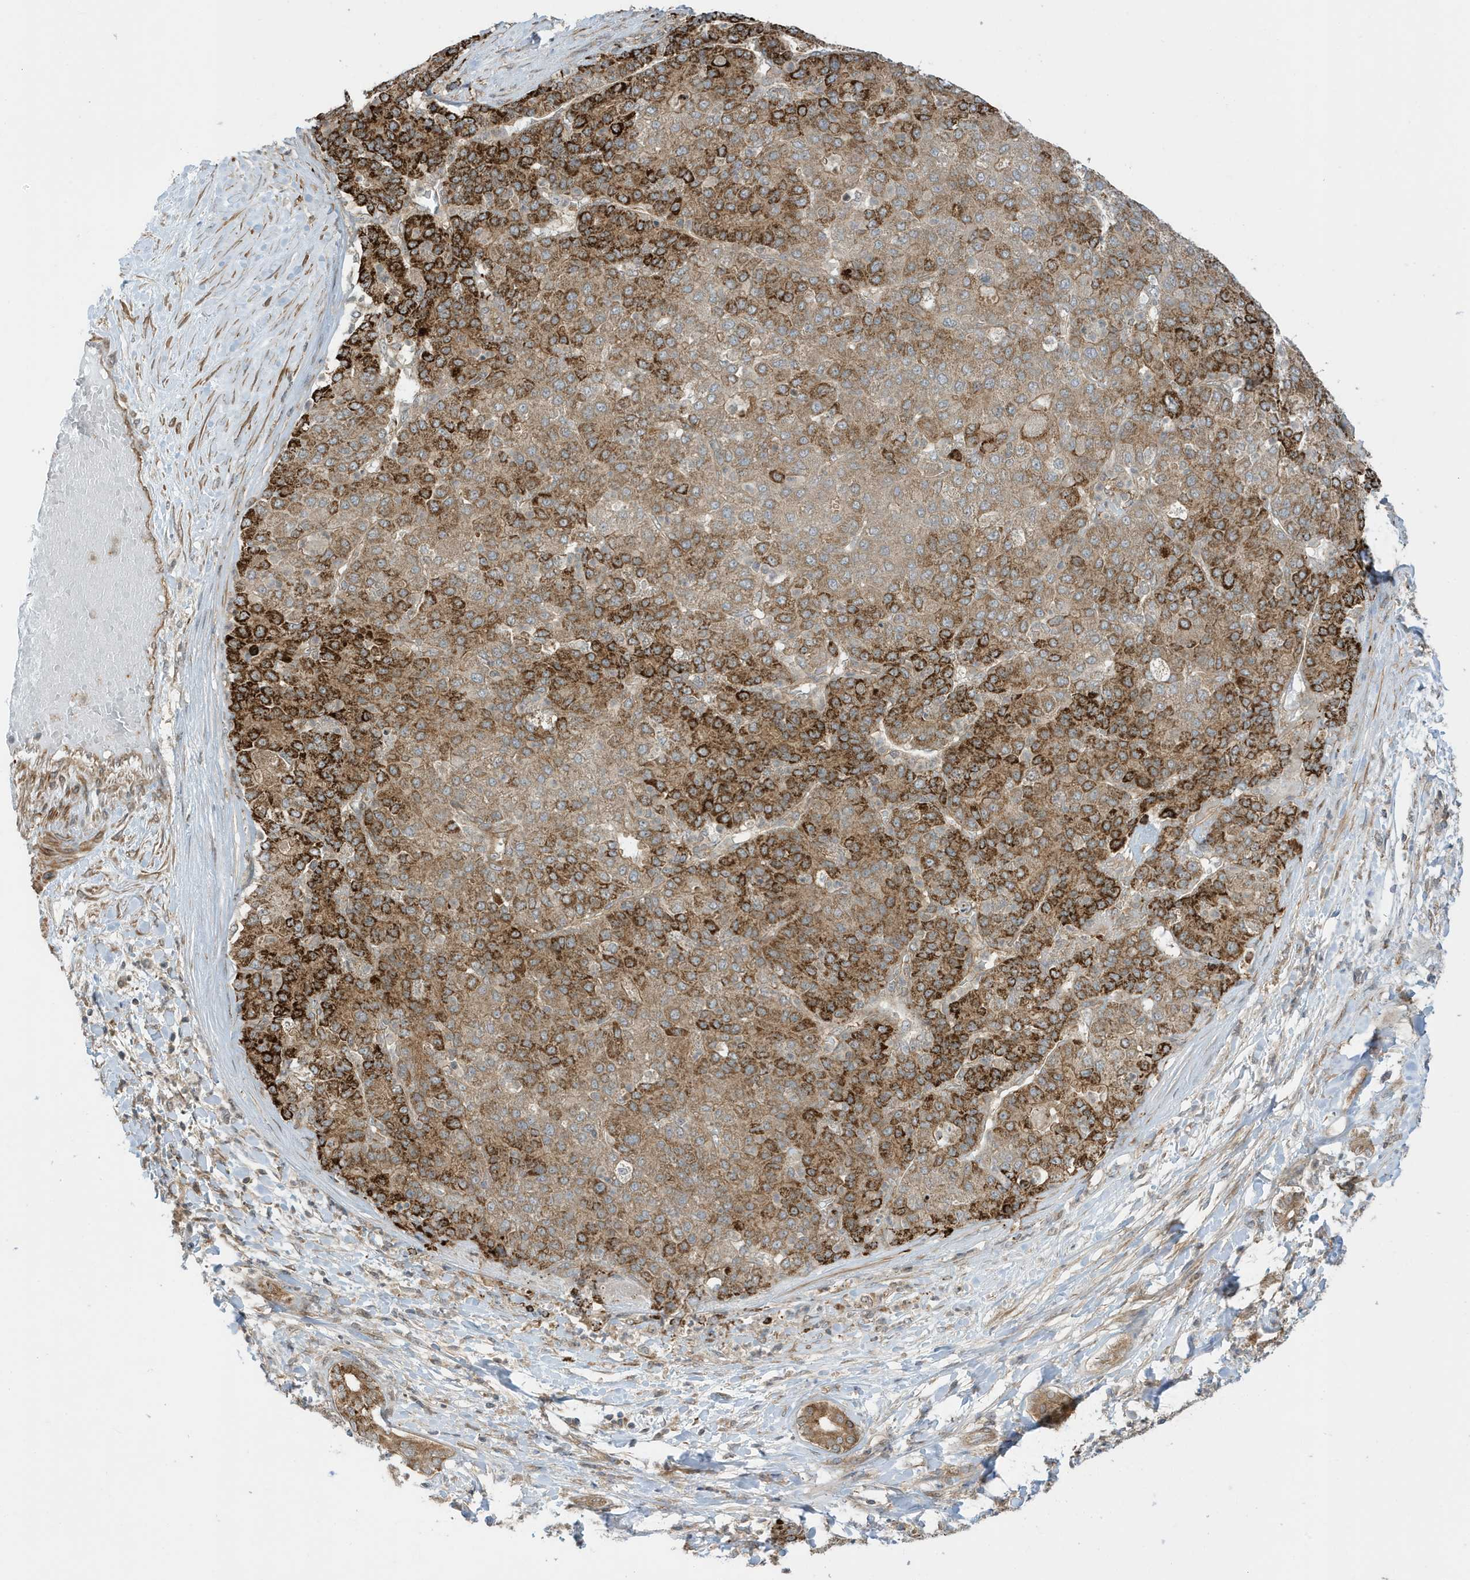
{"staining": {"intensity": "strong", "quantity": "25%-75%", "location": "cytoplasmic/membranous"}, "tissue": "liver cancer", "cell_type": "Tumor cells", "image_type": "cancer", "snomed": [{"axis": "morphology", "description": "Carcinoma, Hepatocellular, NOS"}, {"axis": "topography", "description": "Liver"}], "caption": "A histopathology image of liver cancer stained for a protein demonstrates strong cytoplasmic/membranous brown staining in tumor cells.", "gene": "DHX36", "patient": {"sex": "male", "age": 65}}